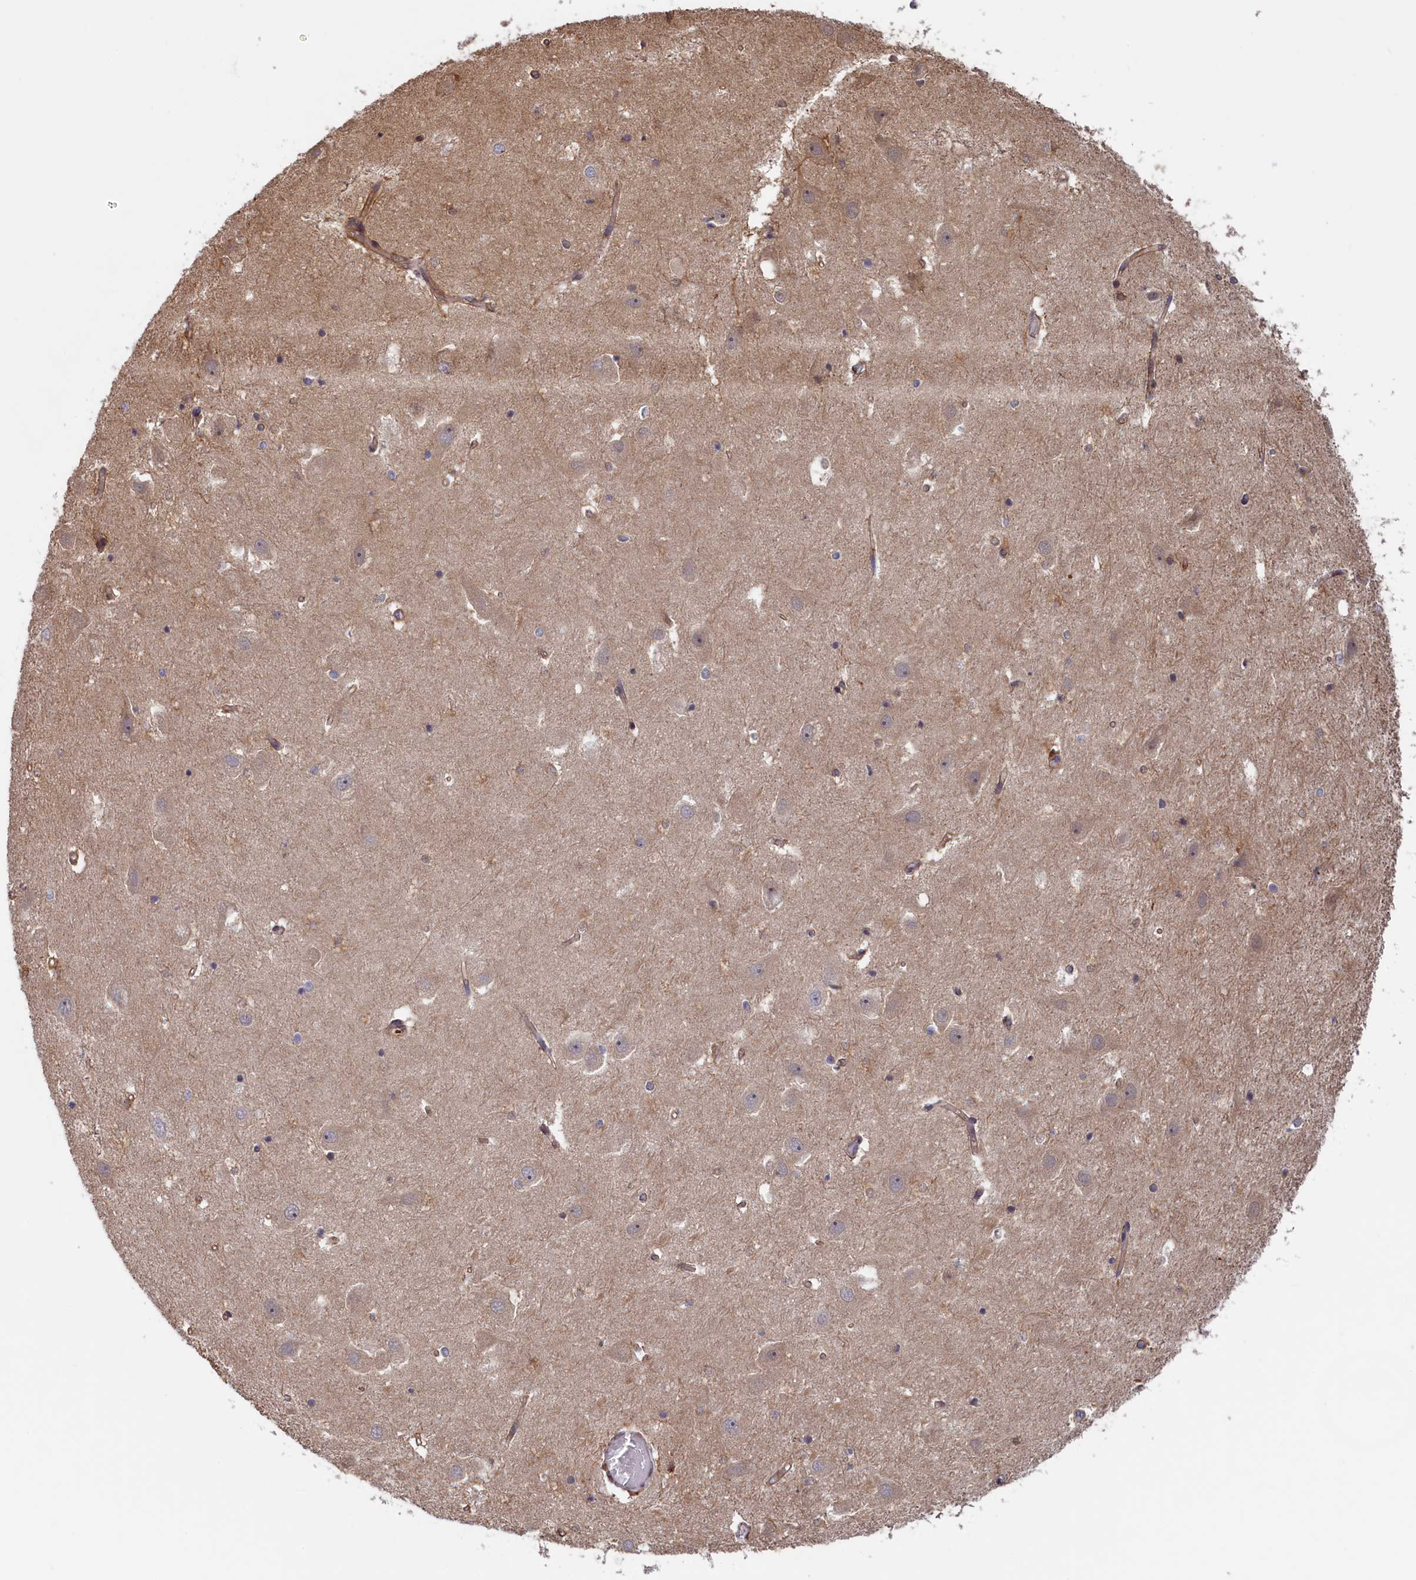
{"staining": {"intensity": "weak", "quantity": "<25%", "location": "cytoplasmic/membranous"}, "tissue": "hippocampus", "cell_type": "Glial cells", "image_type": "normal", "snomed": [{"axis": "morphology", "description": "Normal tissue, NOS"}, {"axis": "topography", "description": "Hippocampus"}], "caption": "This is a histopathology image of IHC staining of benign hippocampus, which shows no positivity in glial cells.", "gene": "RILPL1", "patient": {"sex": "female", "age": 52}}